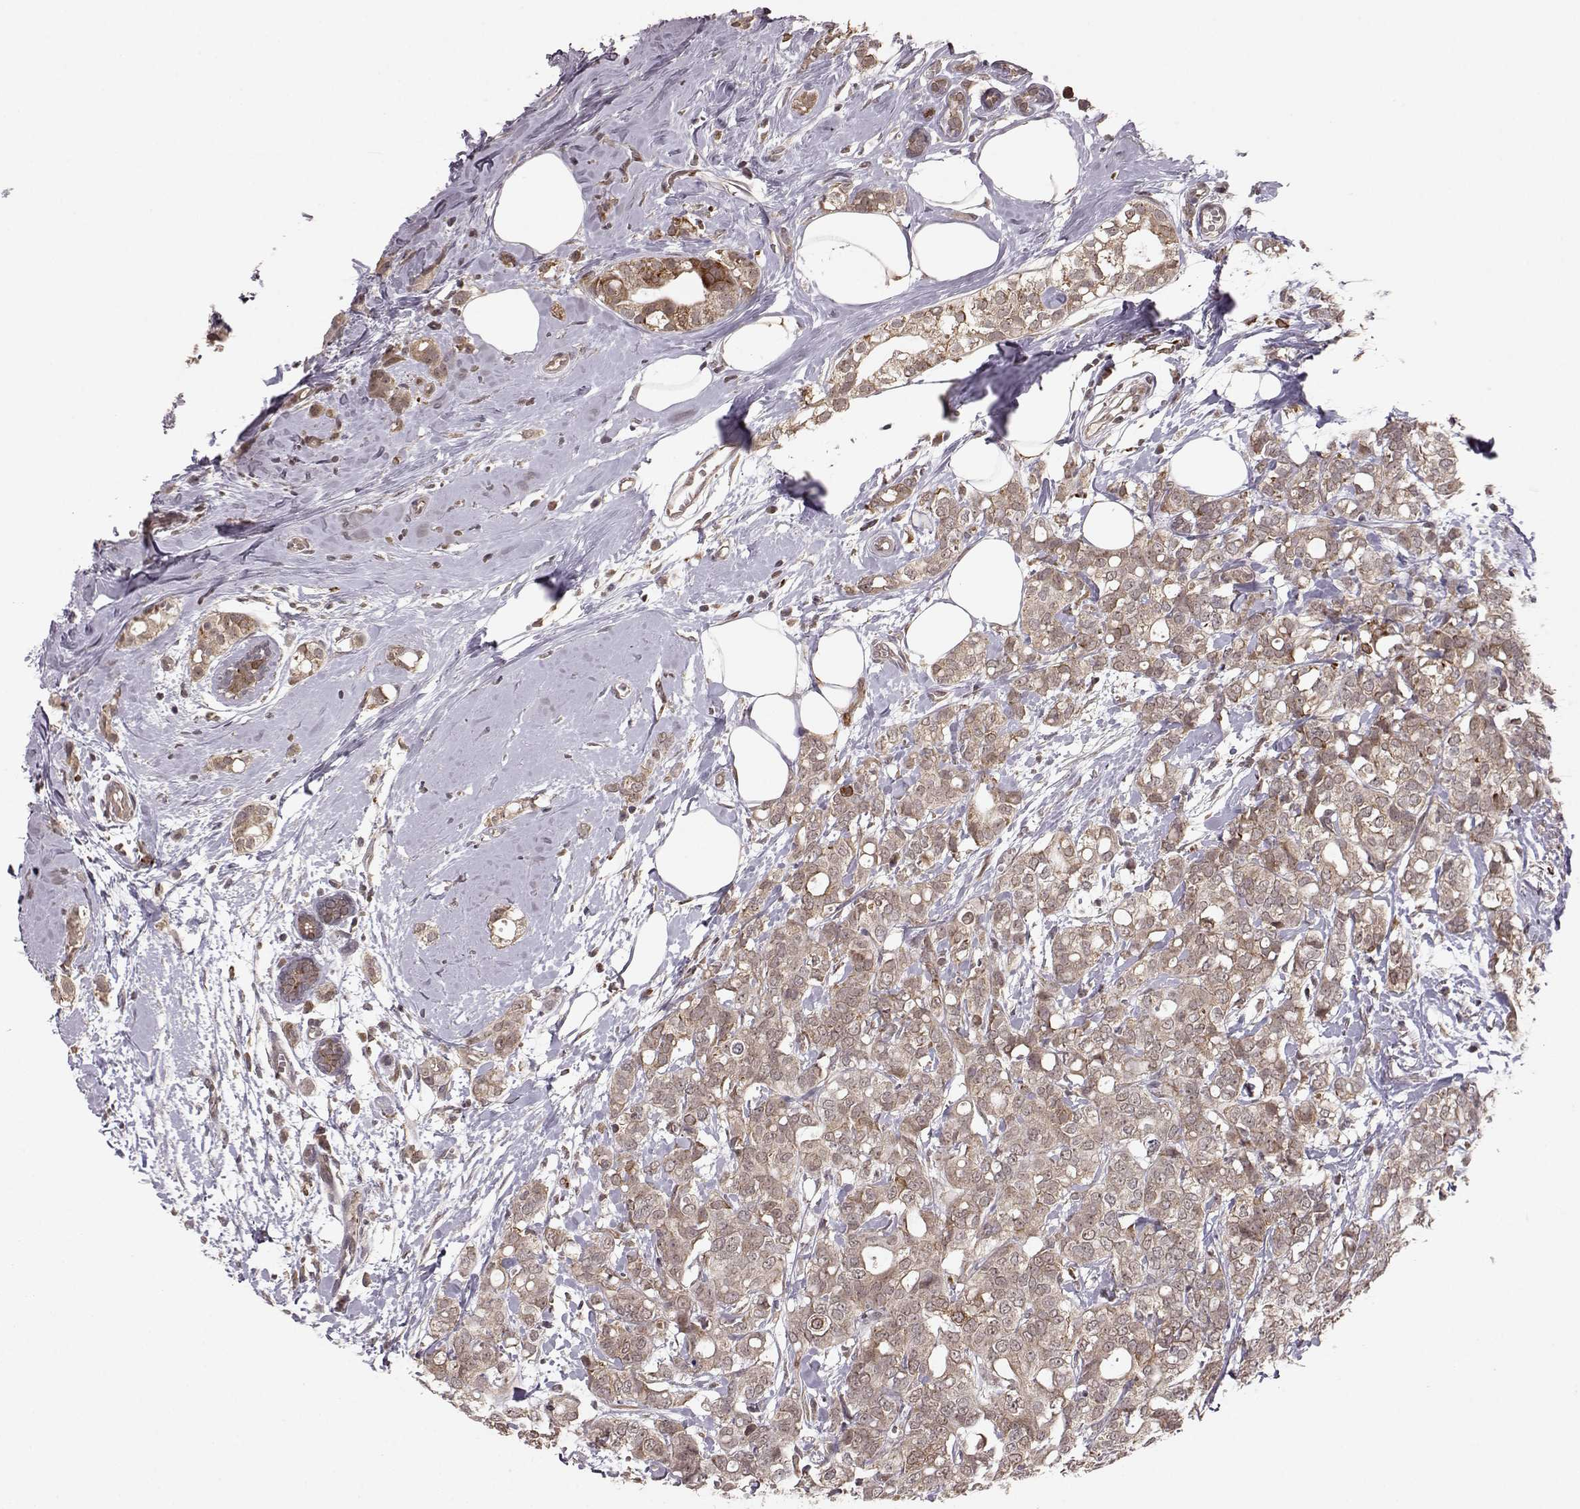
{"staining": {"intensity": "weak", "quantity": ">75%", "location": "cytoplasmic/membranous"}, "tissue": "breast cancer", "cell_type": "Tumor cells", "image_type": "cancer", "snomed": [{"axis": "morphology", "description": "Duct carcinoma"}, {"axis": "topography", "description": "Breast"}], "caption": "Breast cancer (intraductal carcinoma) stained with DAB (3,3'-diaminobenzidine) immunohistochemistry (IHC) displays low levels of weak cytoplasmic/membranous expression in about >75% of tumor cells.", "gene": "ELOVL5", "patient": {"sex": "female", "age": 40}}